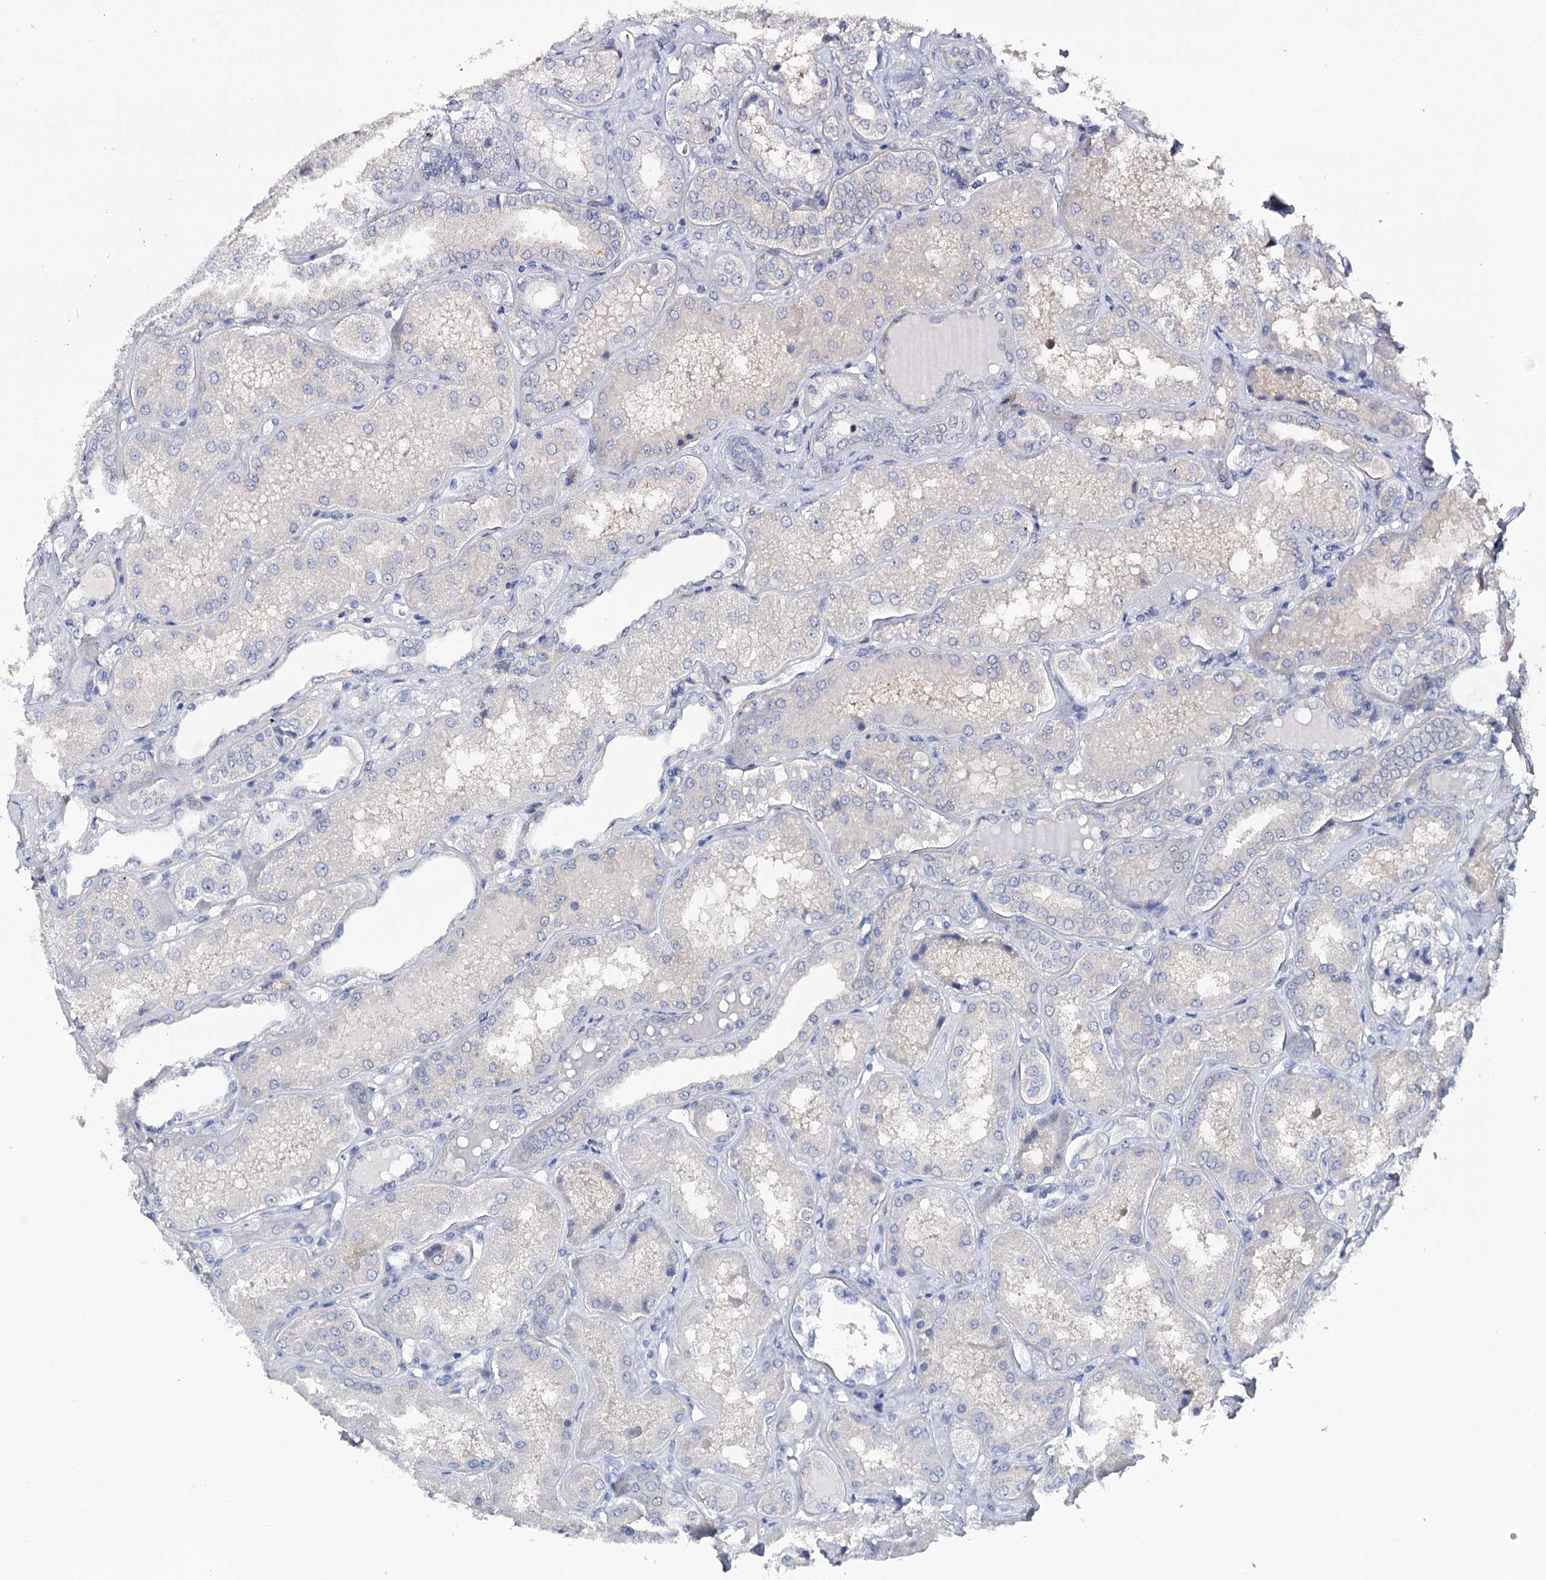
{"staining": {"intensity": "negative", "quantity": "none", "location": "none"}, "tissue": "kidney", "cell_type": "Cells in glomeruli", "image_type": "normal", "snomed": [{"axis": "morphology", "description": "Normal tissue, NOS"}, {"axis": "topography", "description": "Kidney"}], "caption": "Kidney was stained to show a protein in brown. There is no significant staining in cells in glomeruli. The staining is performed using DAB brown chromogen with nuclei counter-stained in using hematoxylin.", "gene": "EPYC", "patient": {"sex": "female", "age": 56}}